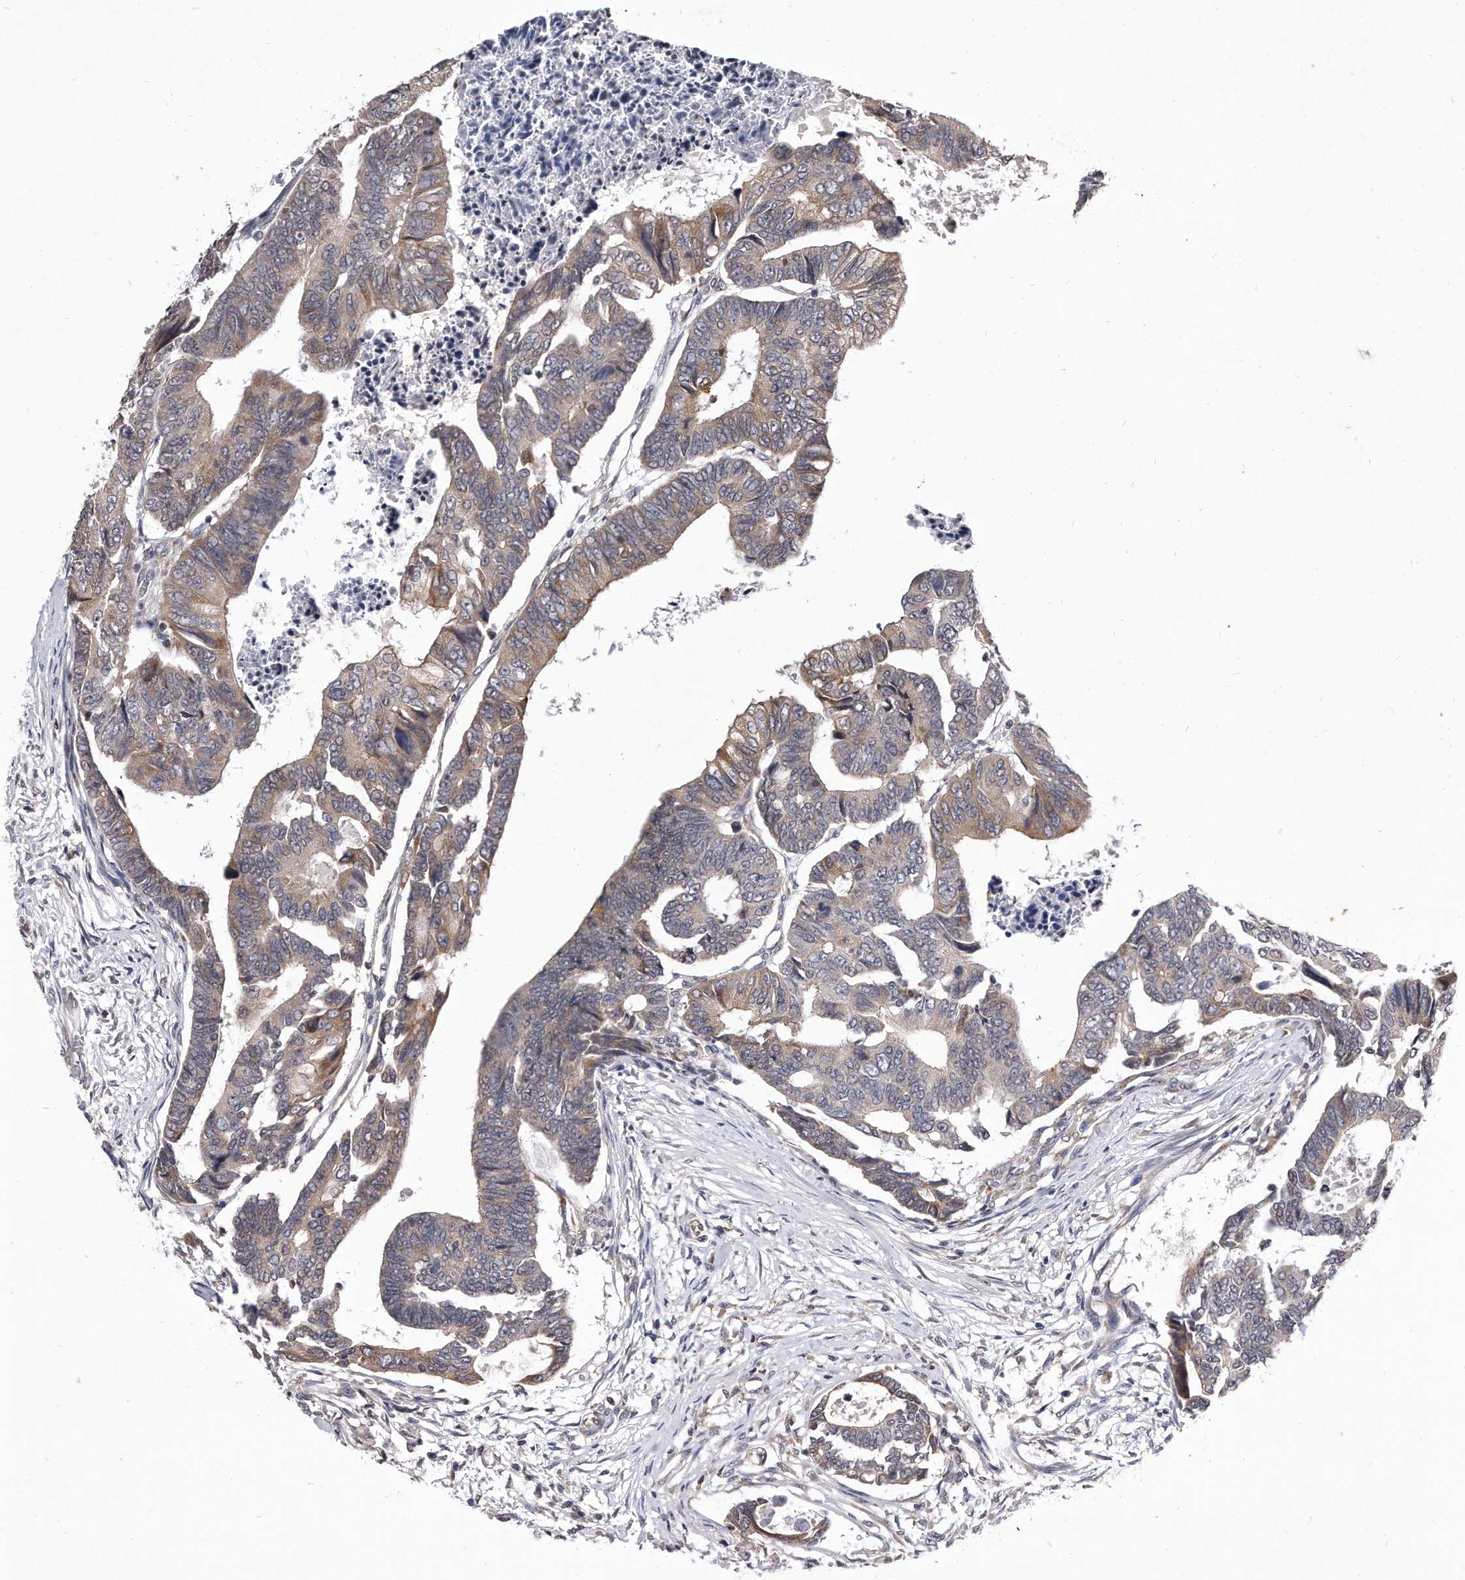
{"staining": {"intensity": "weak", "quantity": ">75%", "location": "cytoplasmic/membranous"}, "tissue": "colorectal cancer", "cell_type": "Tumor cells", "image_type": "cancer", "snomed": [{"axis": "morphology", "description": "Adenocarcinoma, NOS"}, {"axis": "topography", "description": "Rectum"}], "caption": "Tumor cells display low levels of weak cytoplasmic/membranous expression in approximately >75% of cells in human colorectal cancer.", "gene": "DAB1", "patient": {"sex": "female", "age": 65}}